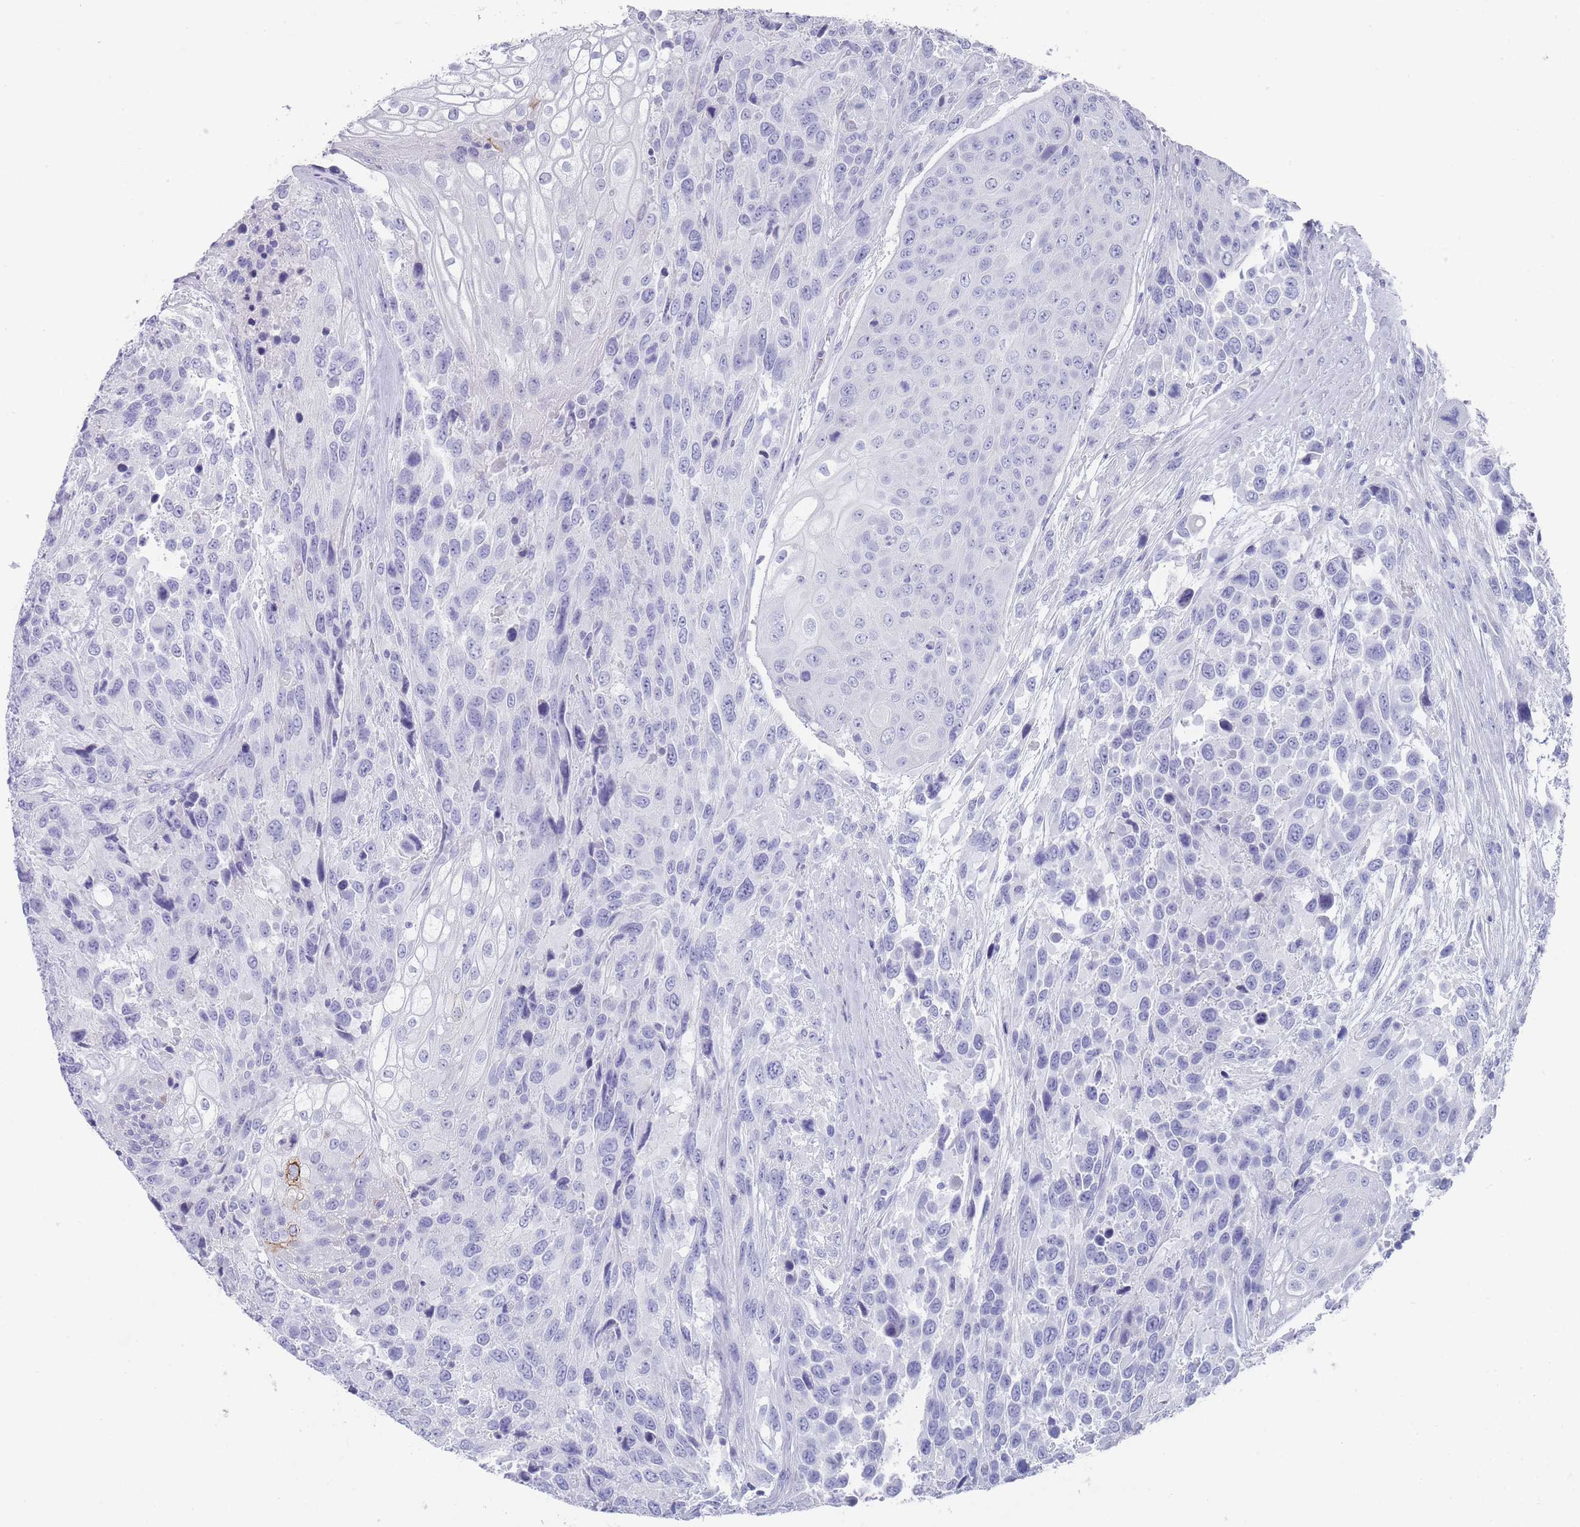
{"staining": {"intensity": "negative", "quantity": "none", "location": "none"}, "tissue": "urothelial cancer", "cell_type": "Tumor cells", "image_type": "cancer", "snomed": [{"axis": "morphology", "description": "Urothelial carcinoma, High grade"}, {"axis": "topography", "description": "Urinary bladder"}], "caption": "Histopathology image shows no protein expression in tumor cells of urothelial cancer tissue.", "gene": "RAB2B", "patient": {"sex": "female", "age": 70}}